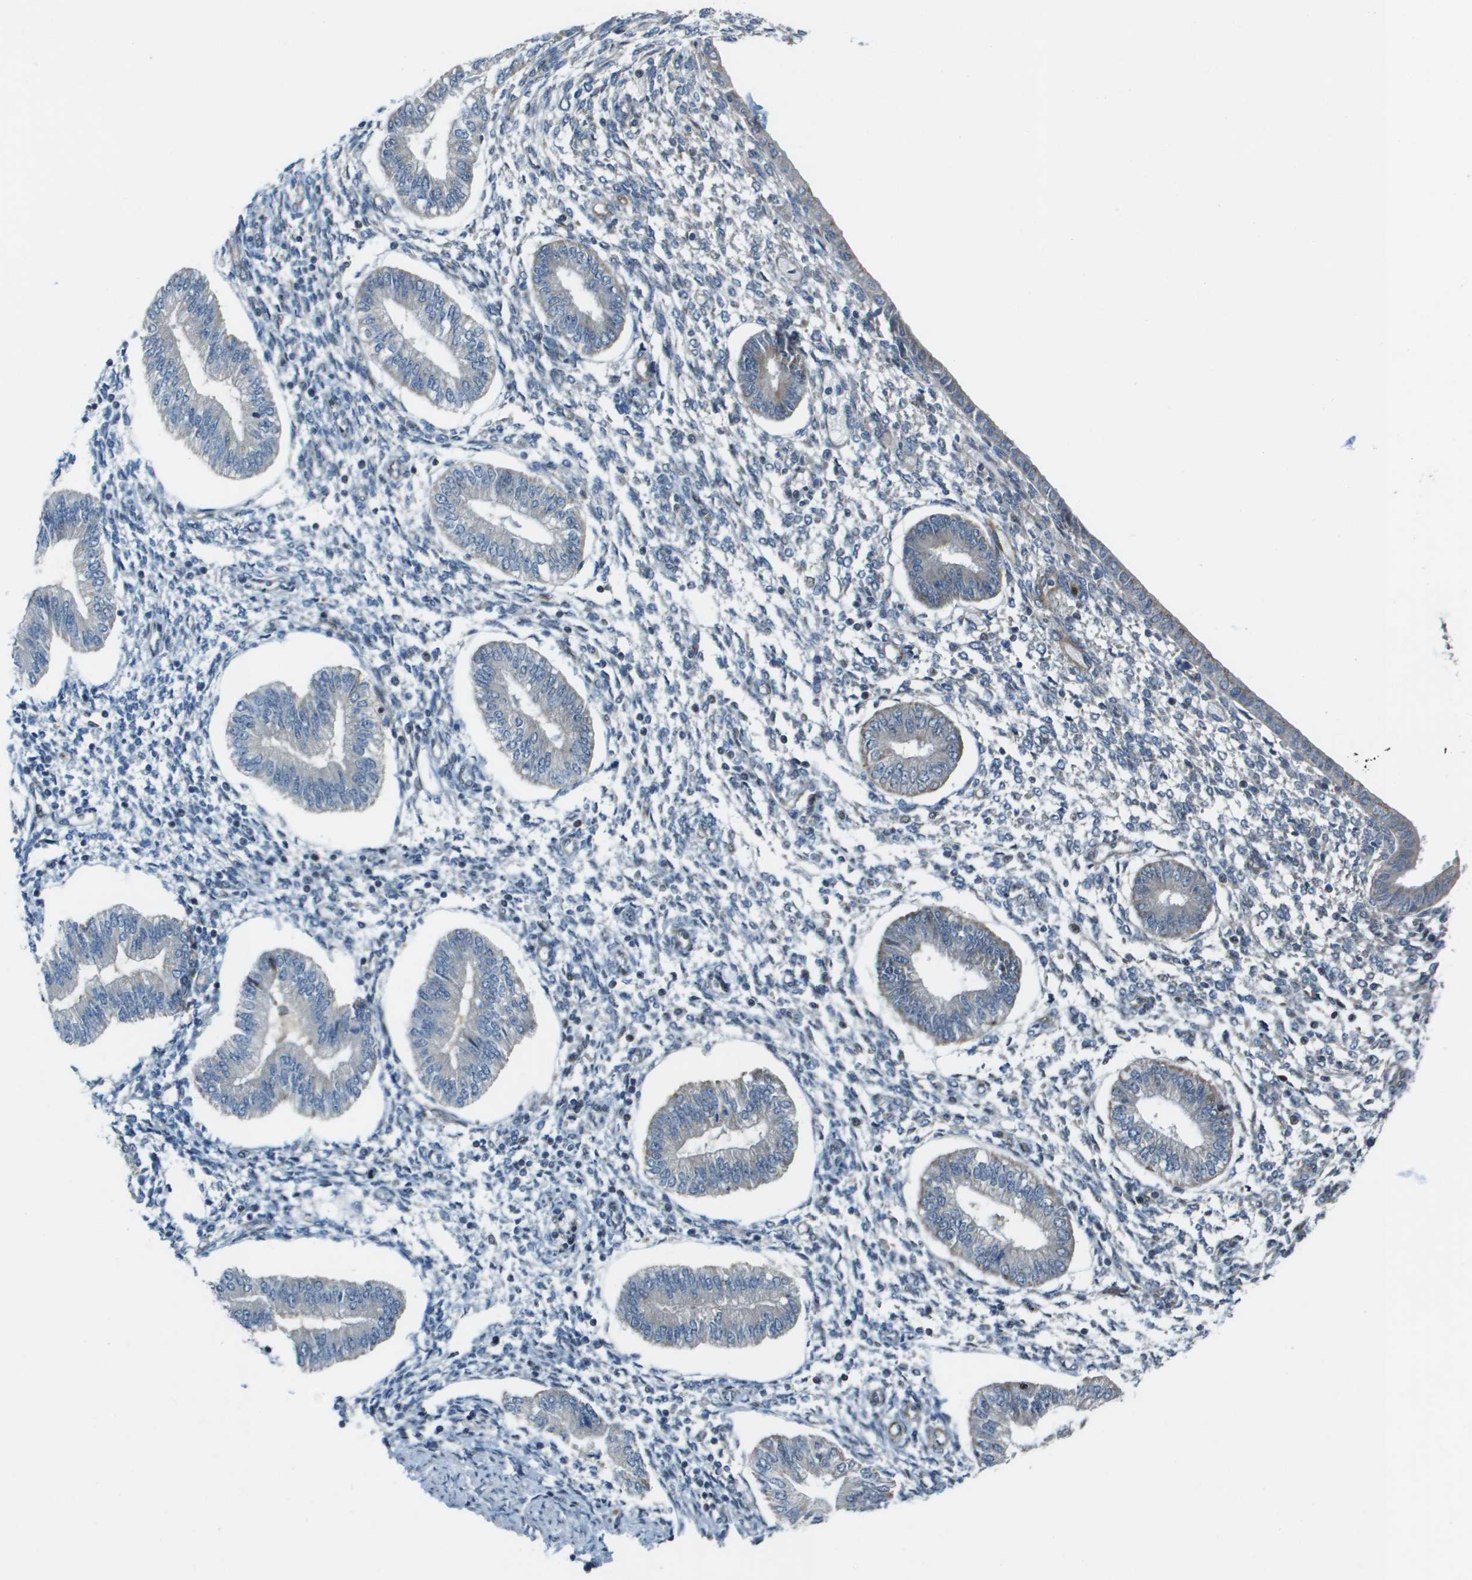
{"staining": {"intensity": "negative", "quantity": "none", "location": "none"}, "tissue": "endometrium", "cell_type": "Cells in endometrial stroma", "image_type": "normal", "snomed": [{"axis": "morphology", "description": "Normal tissue, NOS"}, {"axis": "topography", "description": "Endometrium"}], "caption": "This is a histopathology image of immunohistochemistry staining of unremarkable endometrium, which shows no expression in cells in endometrial stroma. (Brightfield microscopy of DAB immunohistochemistry at high magnification).", "gene": "MGAT3", "patient": {"sex": "female", "age": 50}}